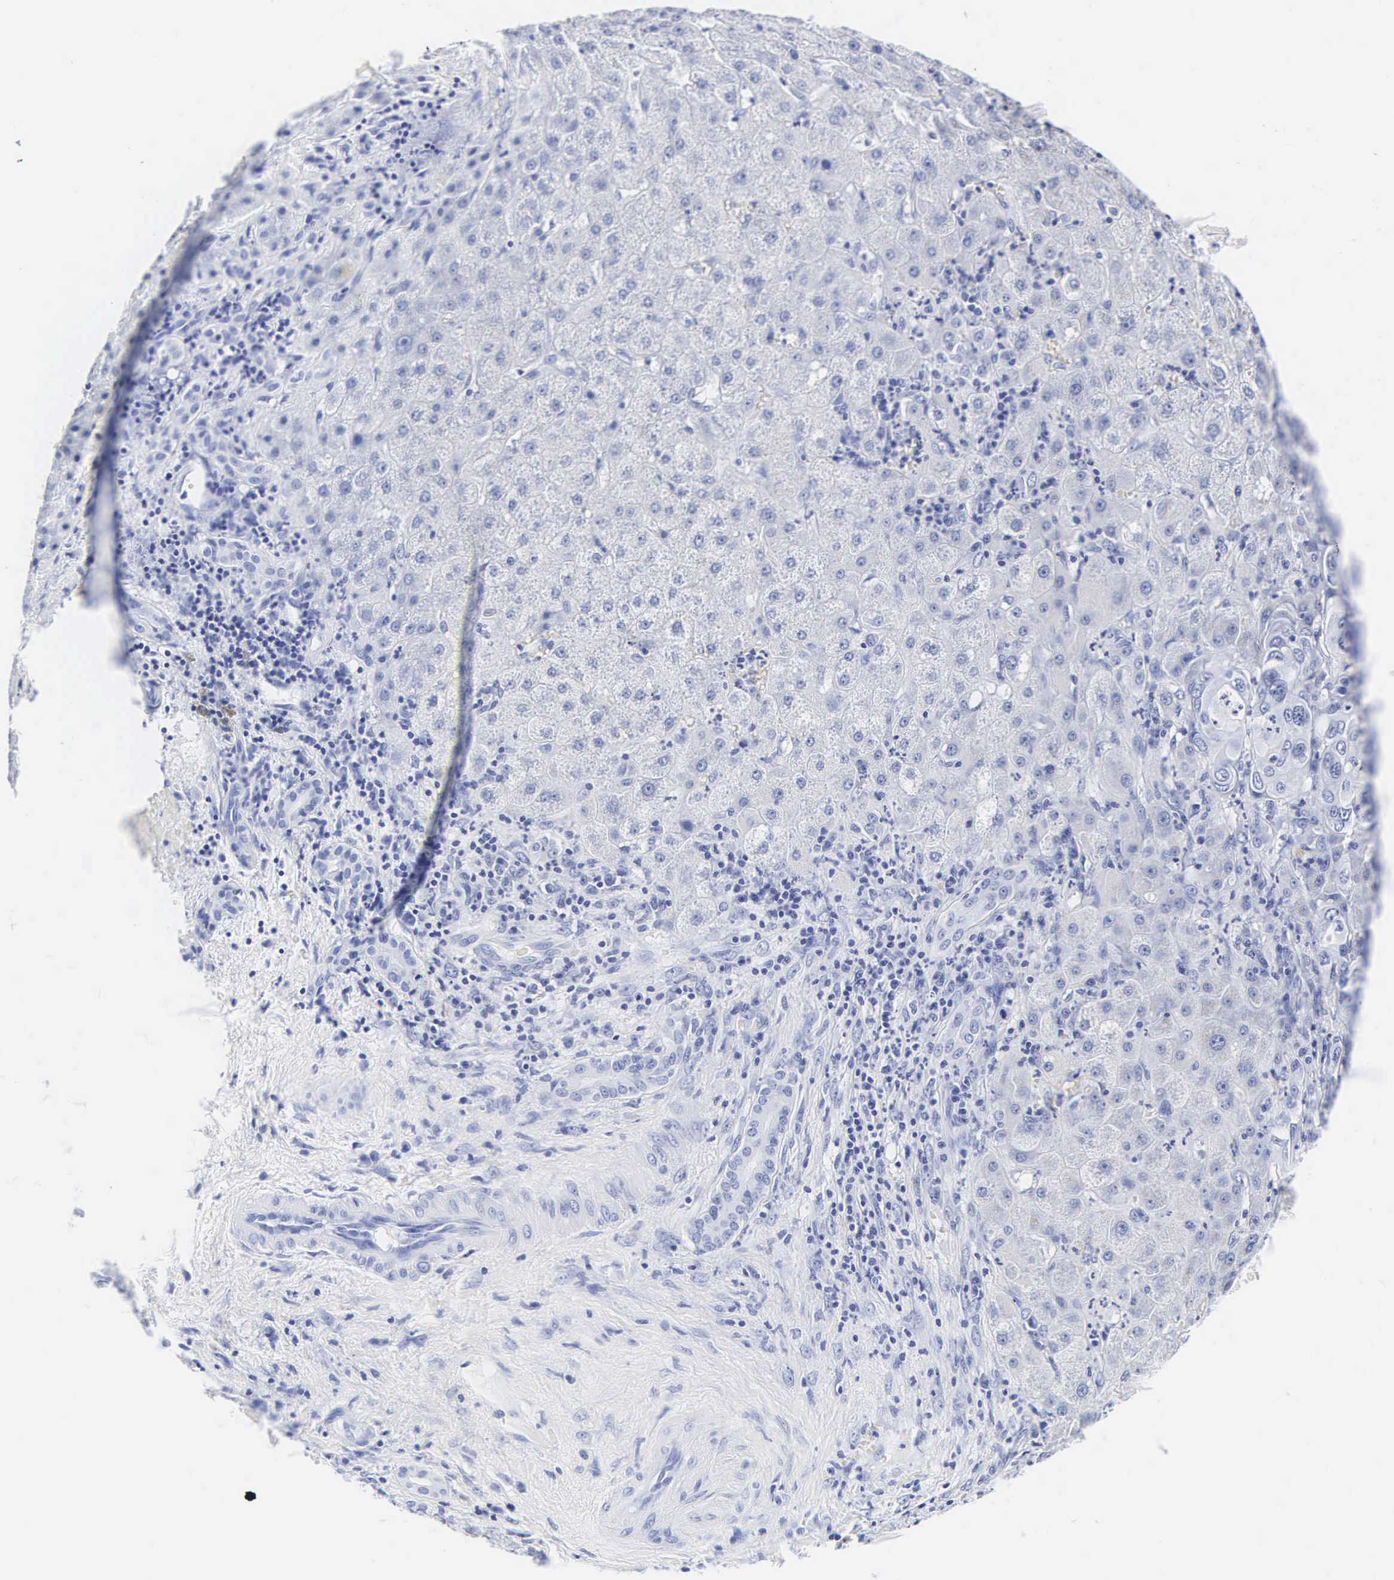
{"staining": {"intensity": "negative", "quantity": "none", "location": "none"}, "tissue": "liver cancer", "cell_type": "Tumor cells", "image_type": "cancer", "snomed": [{"axis": "morphology", "description": "Cholangiocarcinoma"}, {"axis": "topography", "description": "Liver"}], "caption": "Liver cholangiocarcinoma was stained to show a protein in brown. There is no significant staining in tumor cells.", "gene": "INS", "patient": {"sex": "female", "age": 79}}